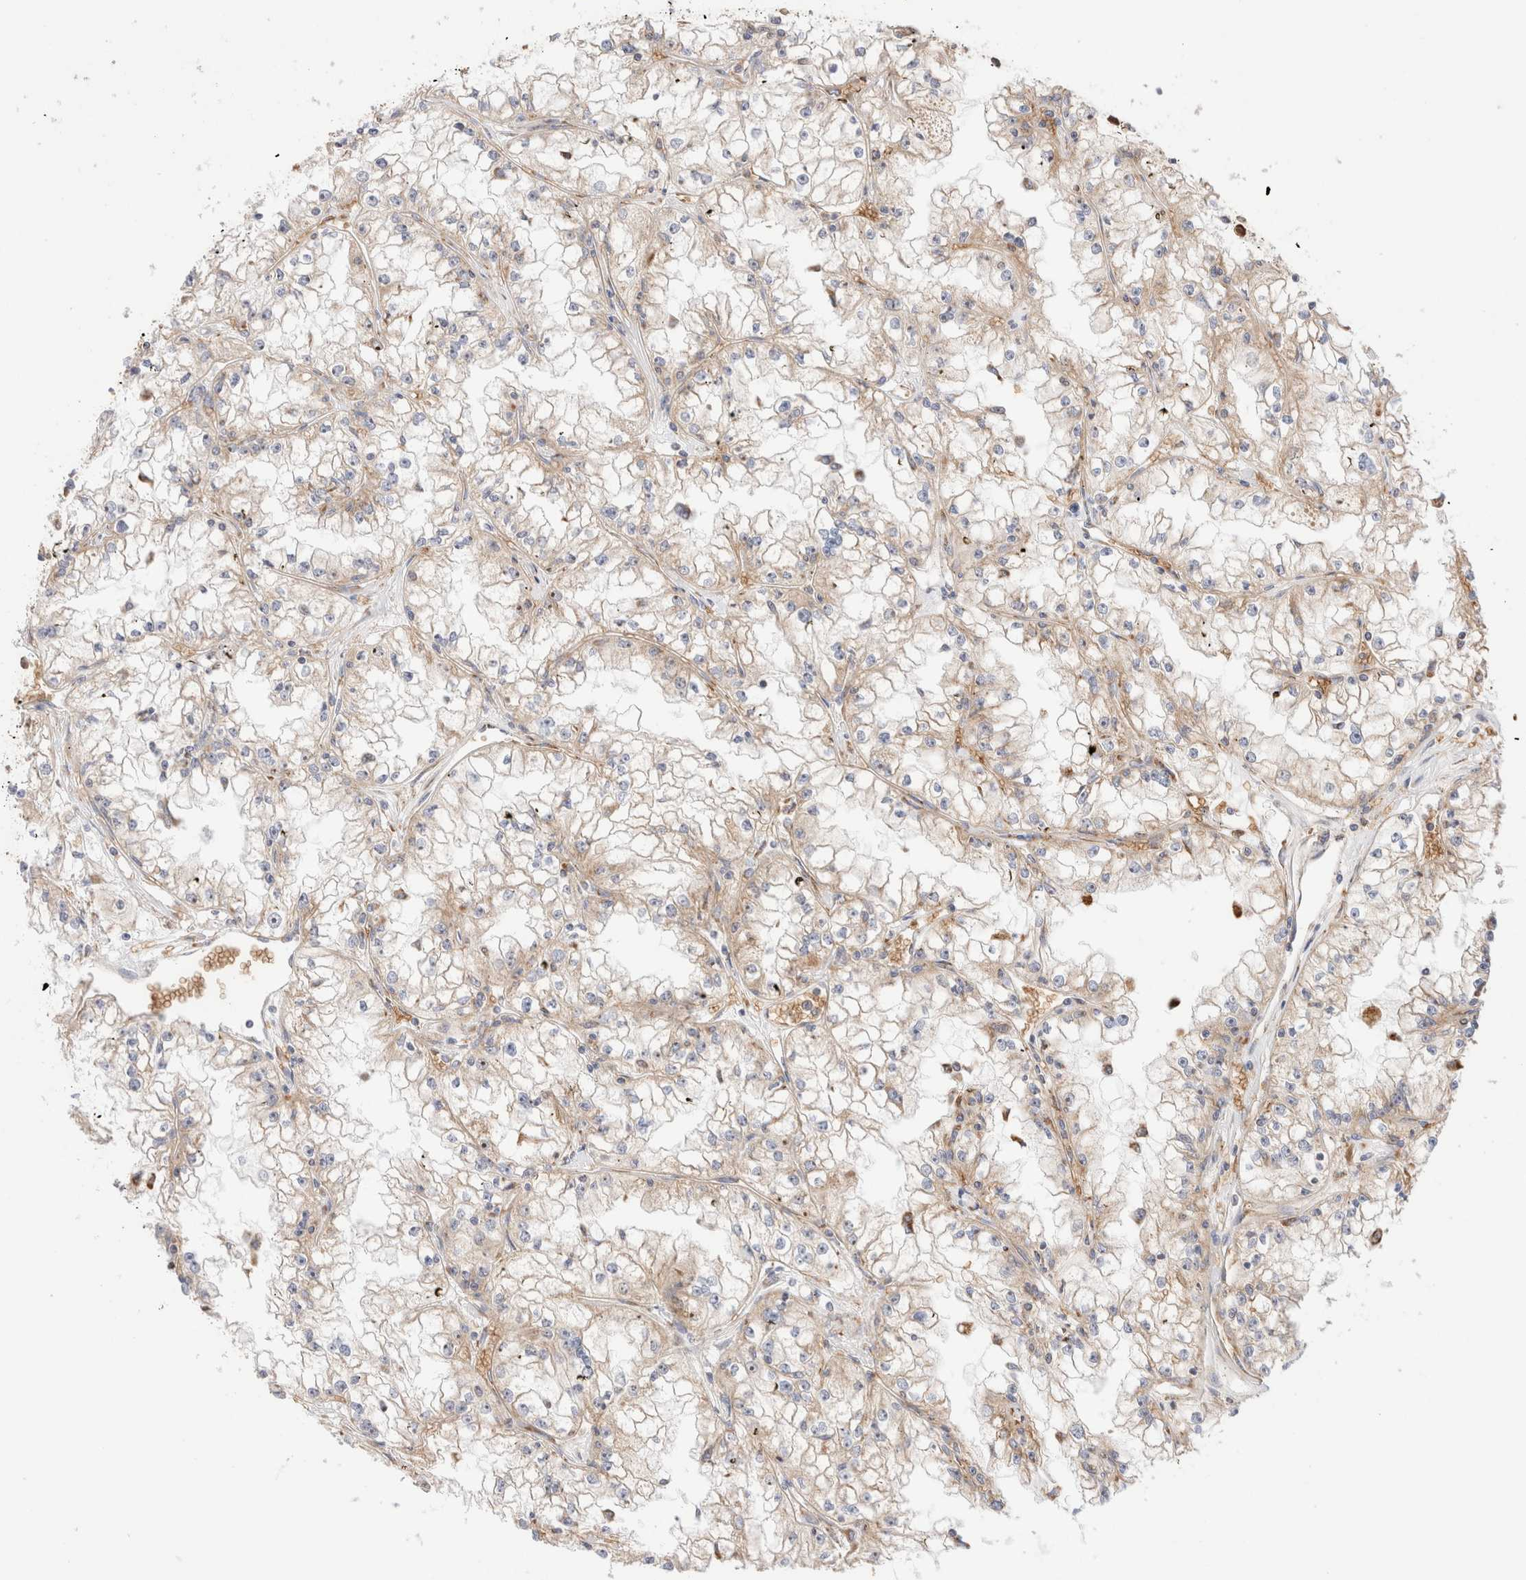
{"staining": {"intensity": "weak", "quantity": "25%-75%", "location": "cytoplasmic/membranous"}, "tissue": "renal cancer", "cell_type": "Tumor cells", "image_type": "cancer", "snomed": [{"axis": "morphology", "description": "Adenocarcinoma, NOS"}, {"axis": "topography", "description": "Kidney"}], "caption": "DAB immunohistochemical staining of renal cancer (adenocarcinoma) shows weak cytoplasmic/membranous protein positivity in about 25%-75% of tumor cells. Immunohistochemistry stains the protein in brown and the nuclei are stained blue.", "gene": "UTS2B", "patient": {"sex": "male", "age": 56}}